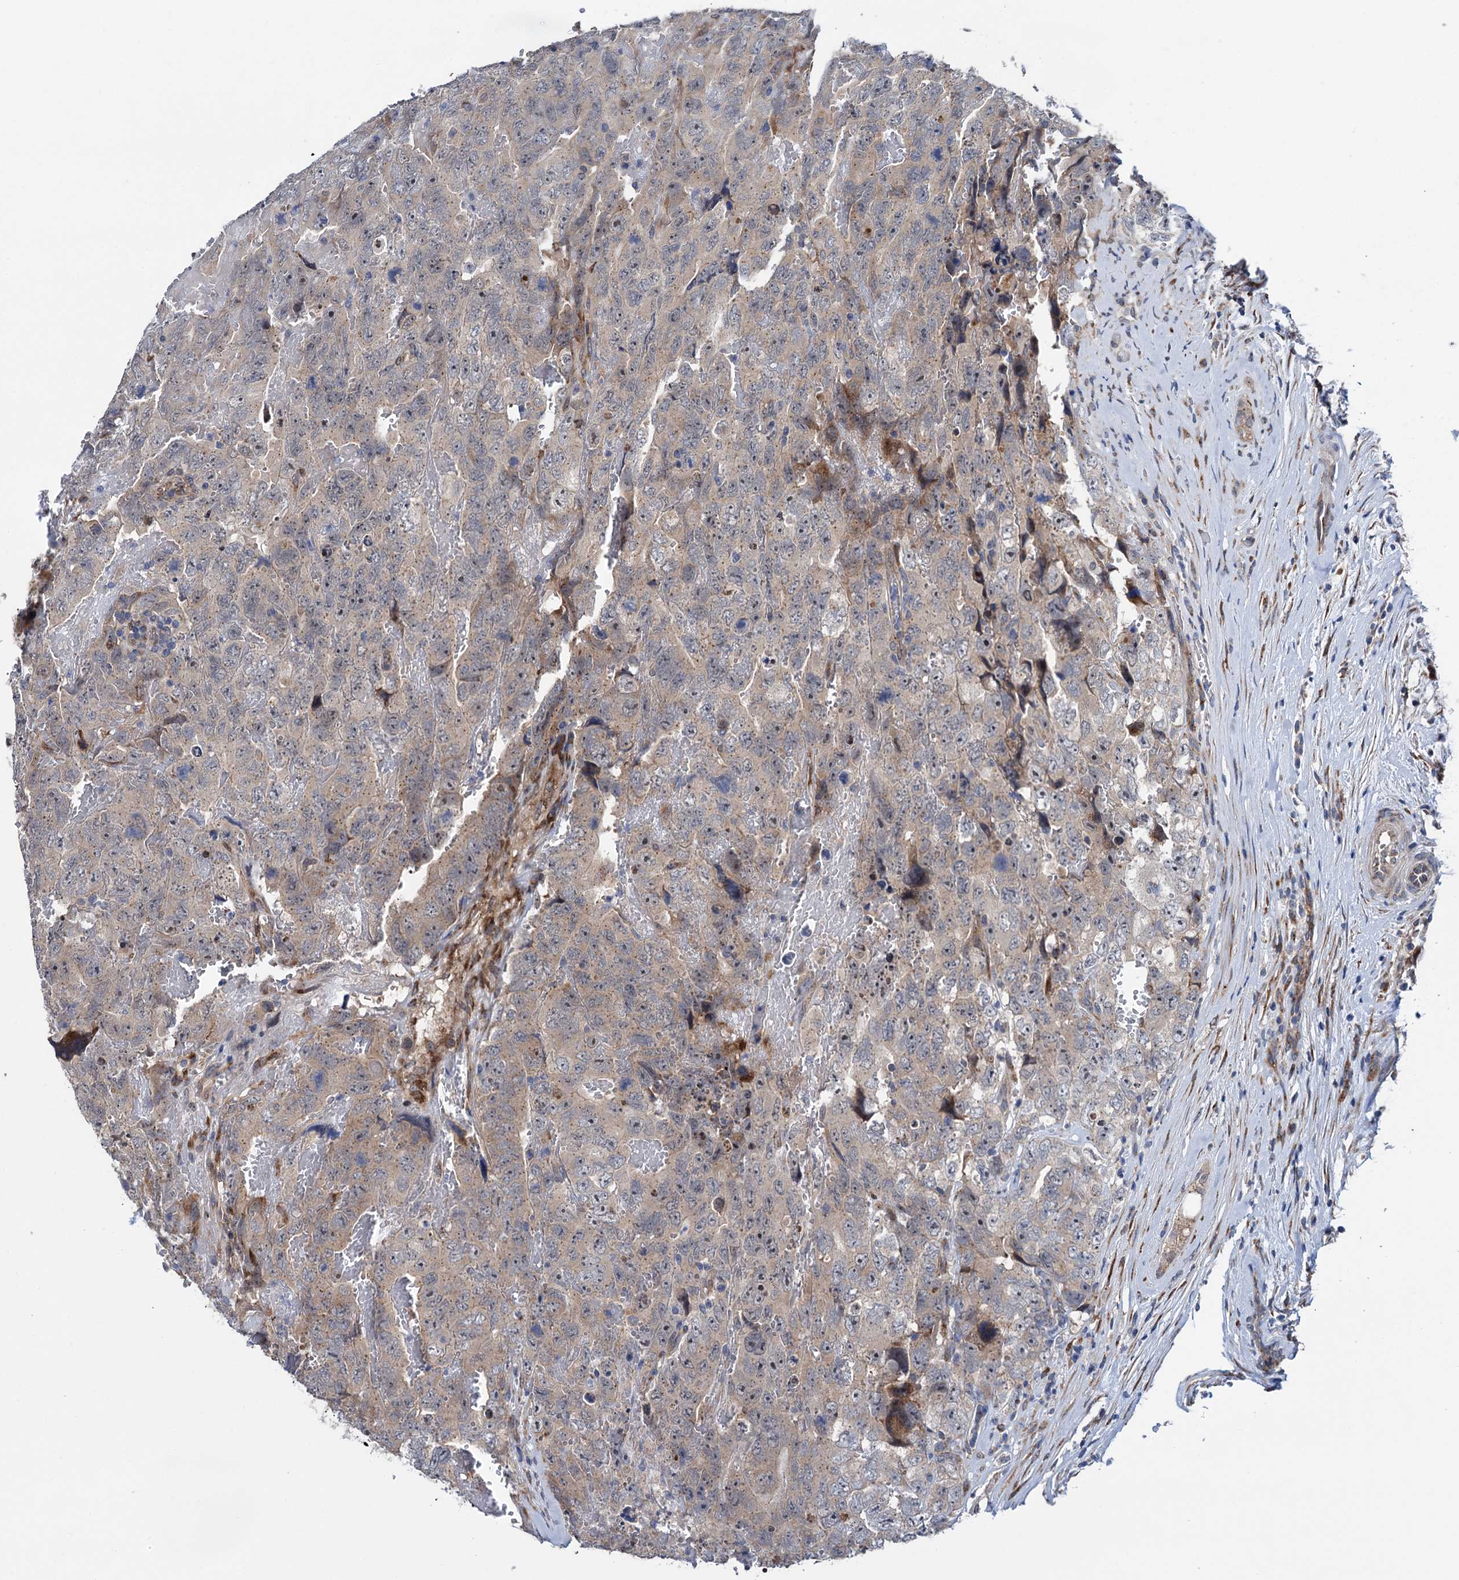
{"staining": {"intensity": "weak", "quantity": "25%-75%", "location": "cytoplasmic/membranous"}, "tissue": "testis cancer", "cell_type": "Tumor cells", "image_type": "cancer", "snomed": [{"axis": "morphology", "description": "Carcinoma, Embryonal, NOS"}, {"axis": "topography", "description": "Testis"}], "caption": "Testis embryonal carcinoma stained with a protein marker demonstrates weak staining in tumor cells.", "gene": "EYA4", "patient": {"sex": "male", "age": 45}}